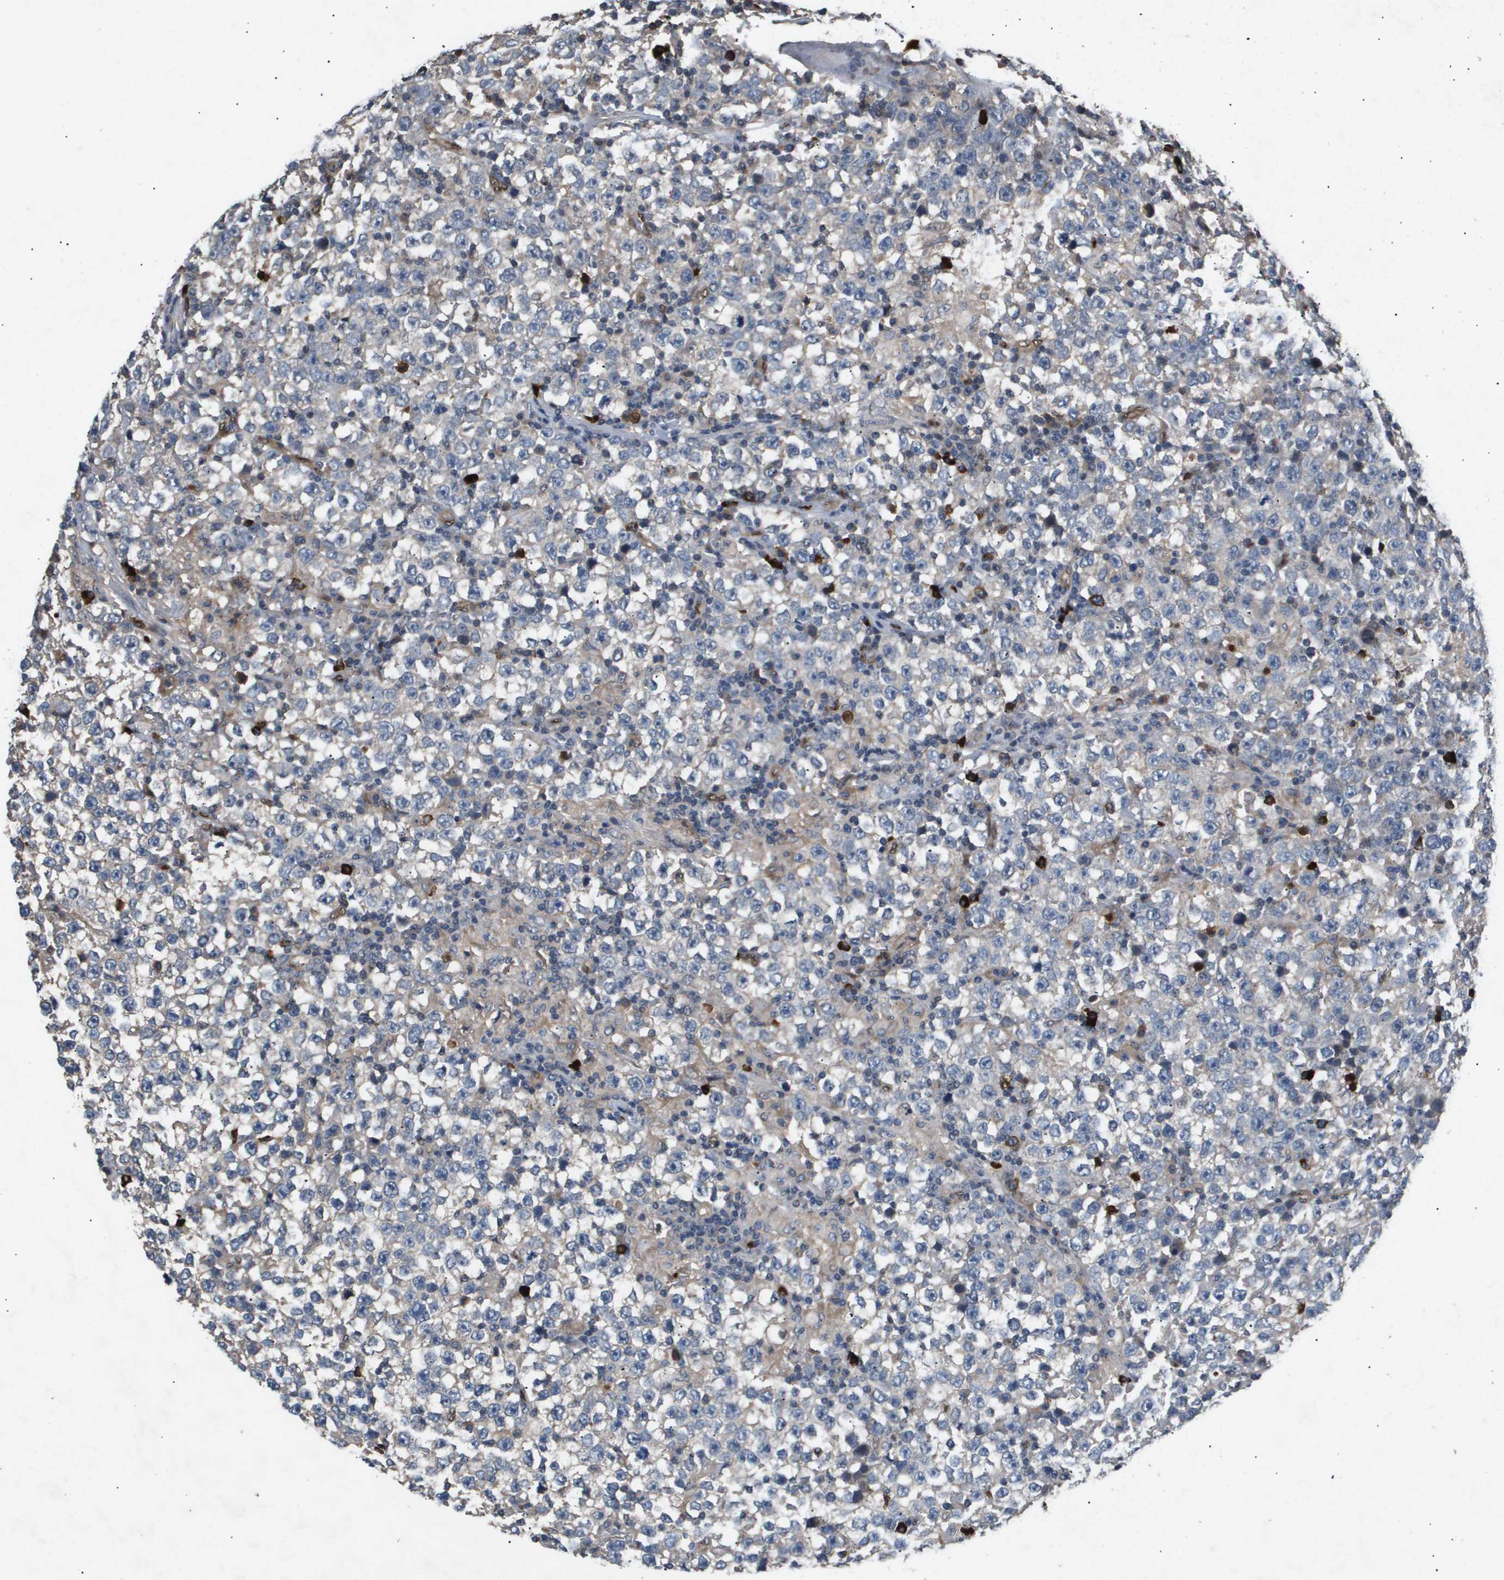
{"staining": {"intensity": "negative", "quantity": "none", "location": "none"}, "tissue": "testis cancer", "cell_type": "Tumor cells", "image_type": "cancer", "snomed": [{"axis": "morphology", "description": "Seminoma, NOS"}, {"axis": "topography", "description": "Testis"}], "caption": "Protein analysis of testis cancer (seminoma) shows no significant staining in tumor cells. (Stains: DAB immunohistochemistry with hematoxylin counter stain, Microscopy: brightfield microscopy at high magnification).", "gene": "ERG", "patient": {"sex": "male", "age": 43}}